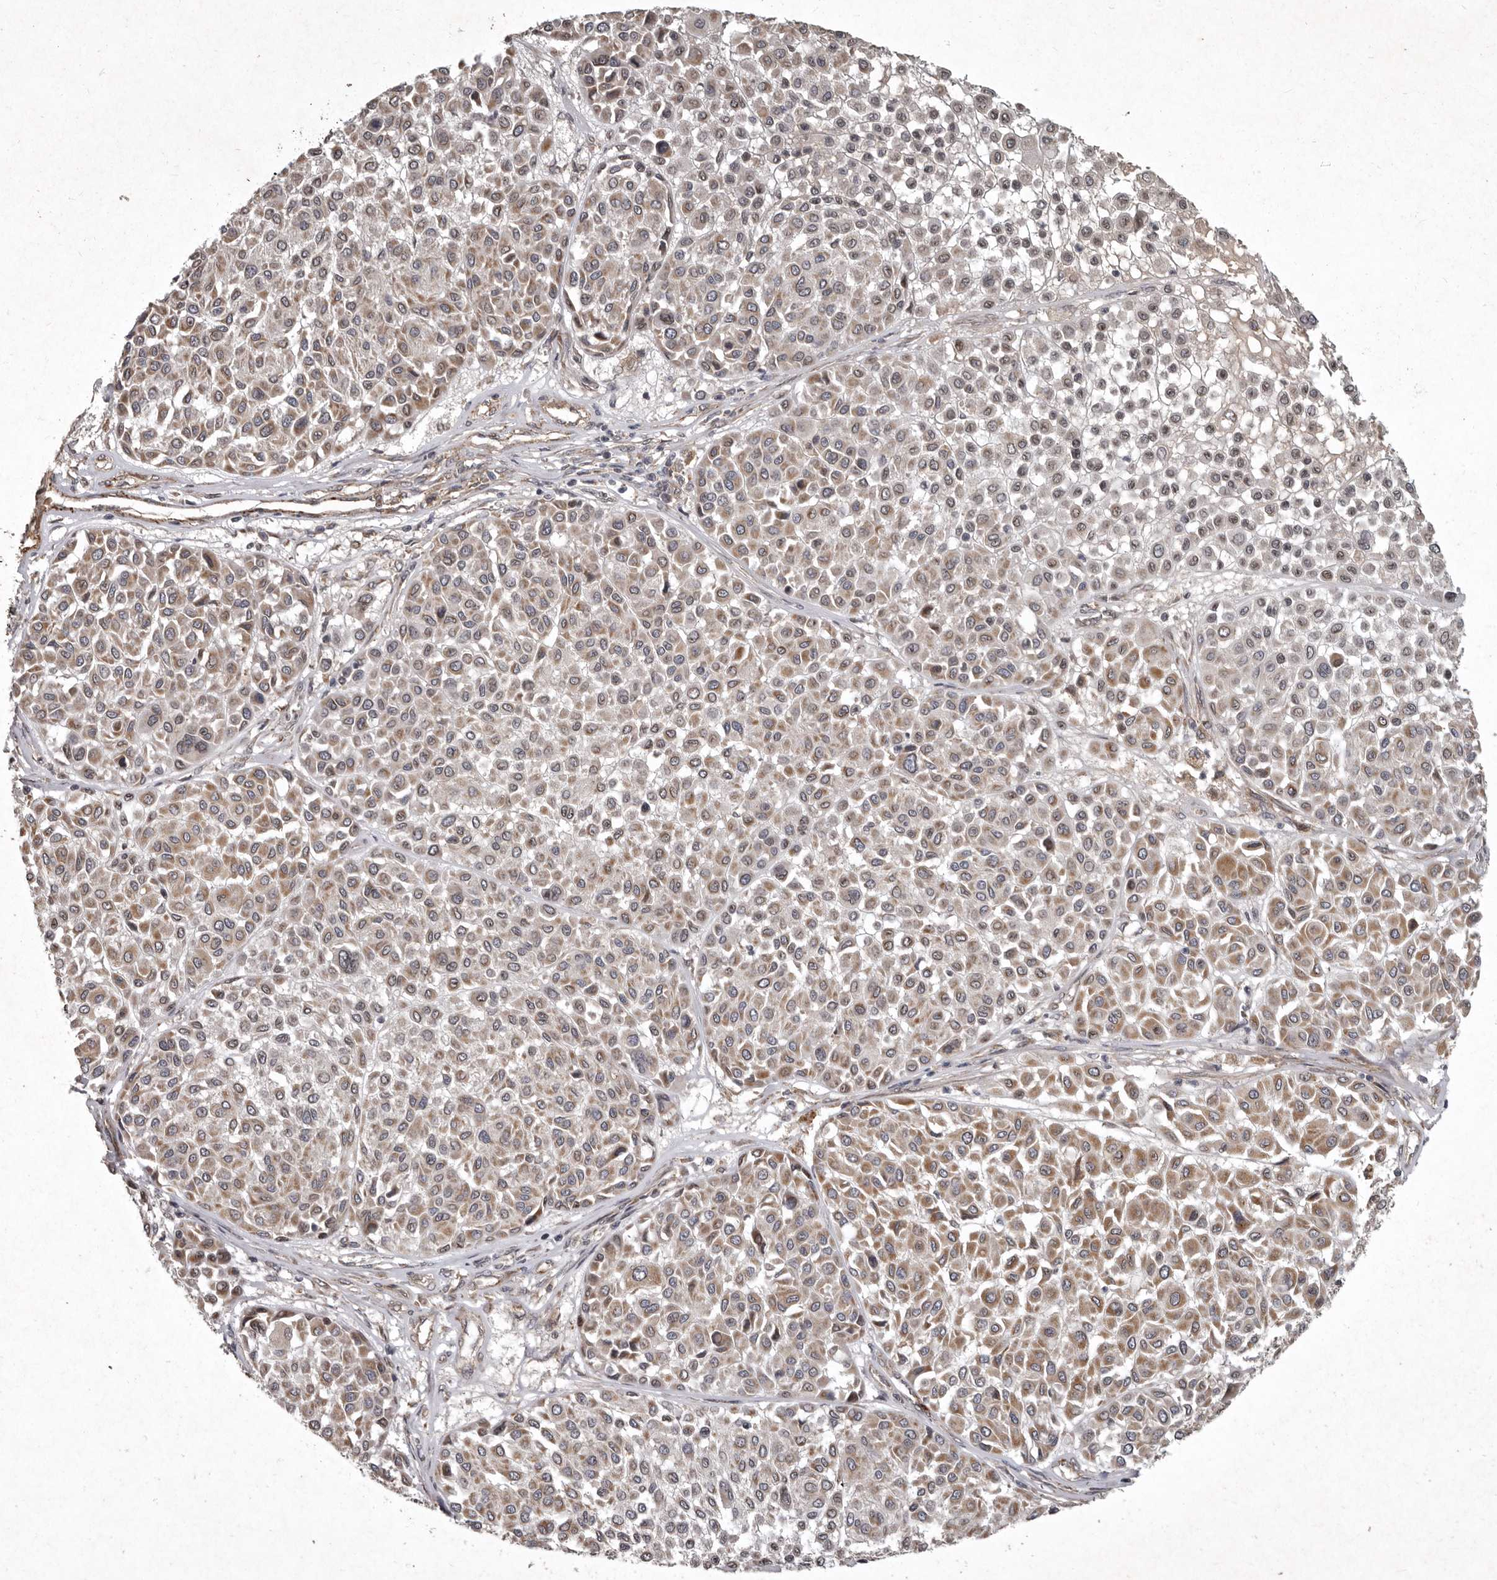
{"staining": {"intensity": "weak", "quantity": ">75%", "location": "cytoplasmic/membranous"}, "tissue": "melanoma", "cell_type": "Tumor cells", "image_type": "cancer", "snomed": [{"axis": "morphology", "description": "Malignant melanoma, Metastatic site"}, {"axis": "topography", "description": "Soft tissue"}], "caption": "Immunohistochemical staining of melanoma displays weak cytoplasmic/membranous protein staining in about >75% of tumor cells.", "gene": "MRPS15", "patient": {"sex": "male", "age": 41}}